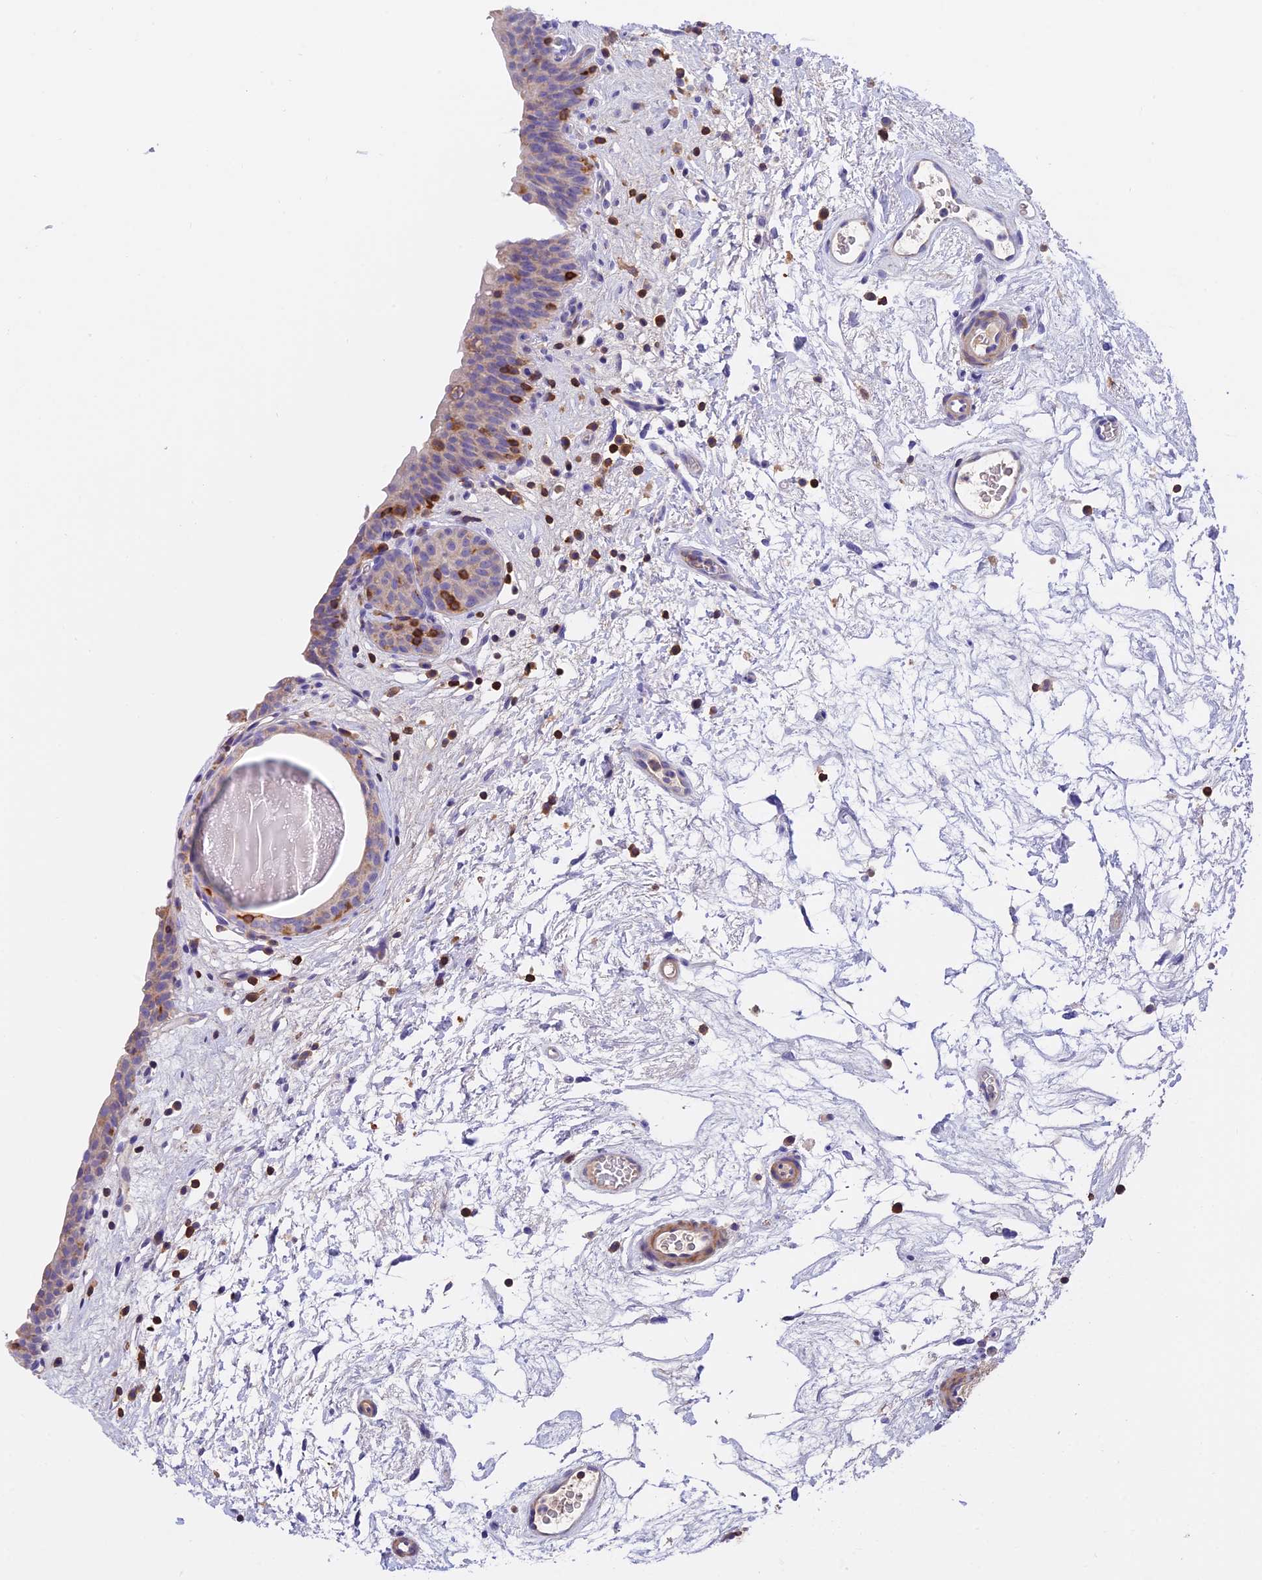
{"staining": {"intensity": "negative", "quantity": "none", "location": "none"}, "tissue": "urinary bladder", "cell_type": "Urothelial cells", "image_type": "normal", "snomed": [{"axis": "morphology", "description": "Normal tissue, NOS"}, {"axis": "topography", "description": "Urinary bladder"}], "caption": "High power microscopy image of an immunohistochemistry (IHC) micrograph of normal urinary bladder, revealing no significant staining in urothelial cells.", "gene": "LPXN", "patient": {"sex": "male", "age": 83}}